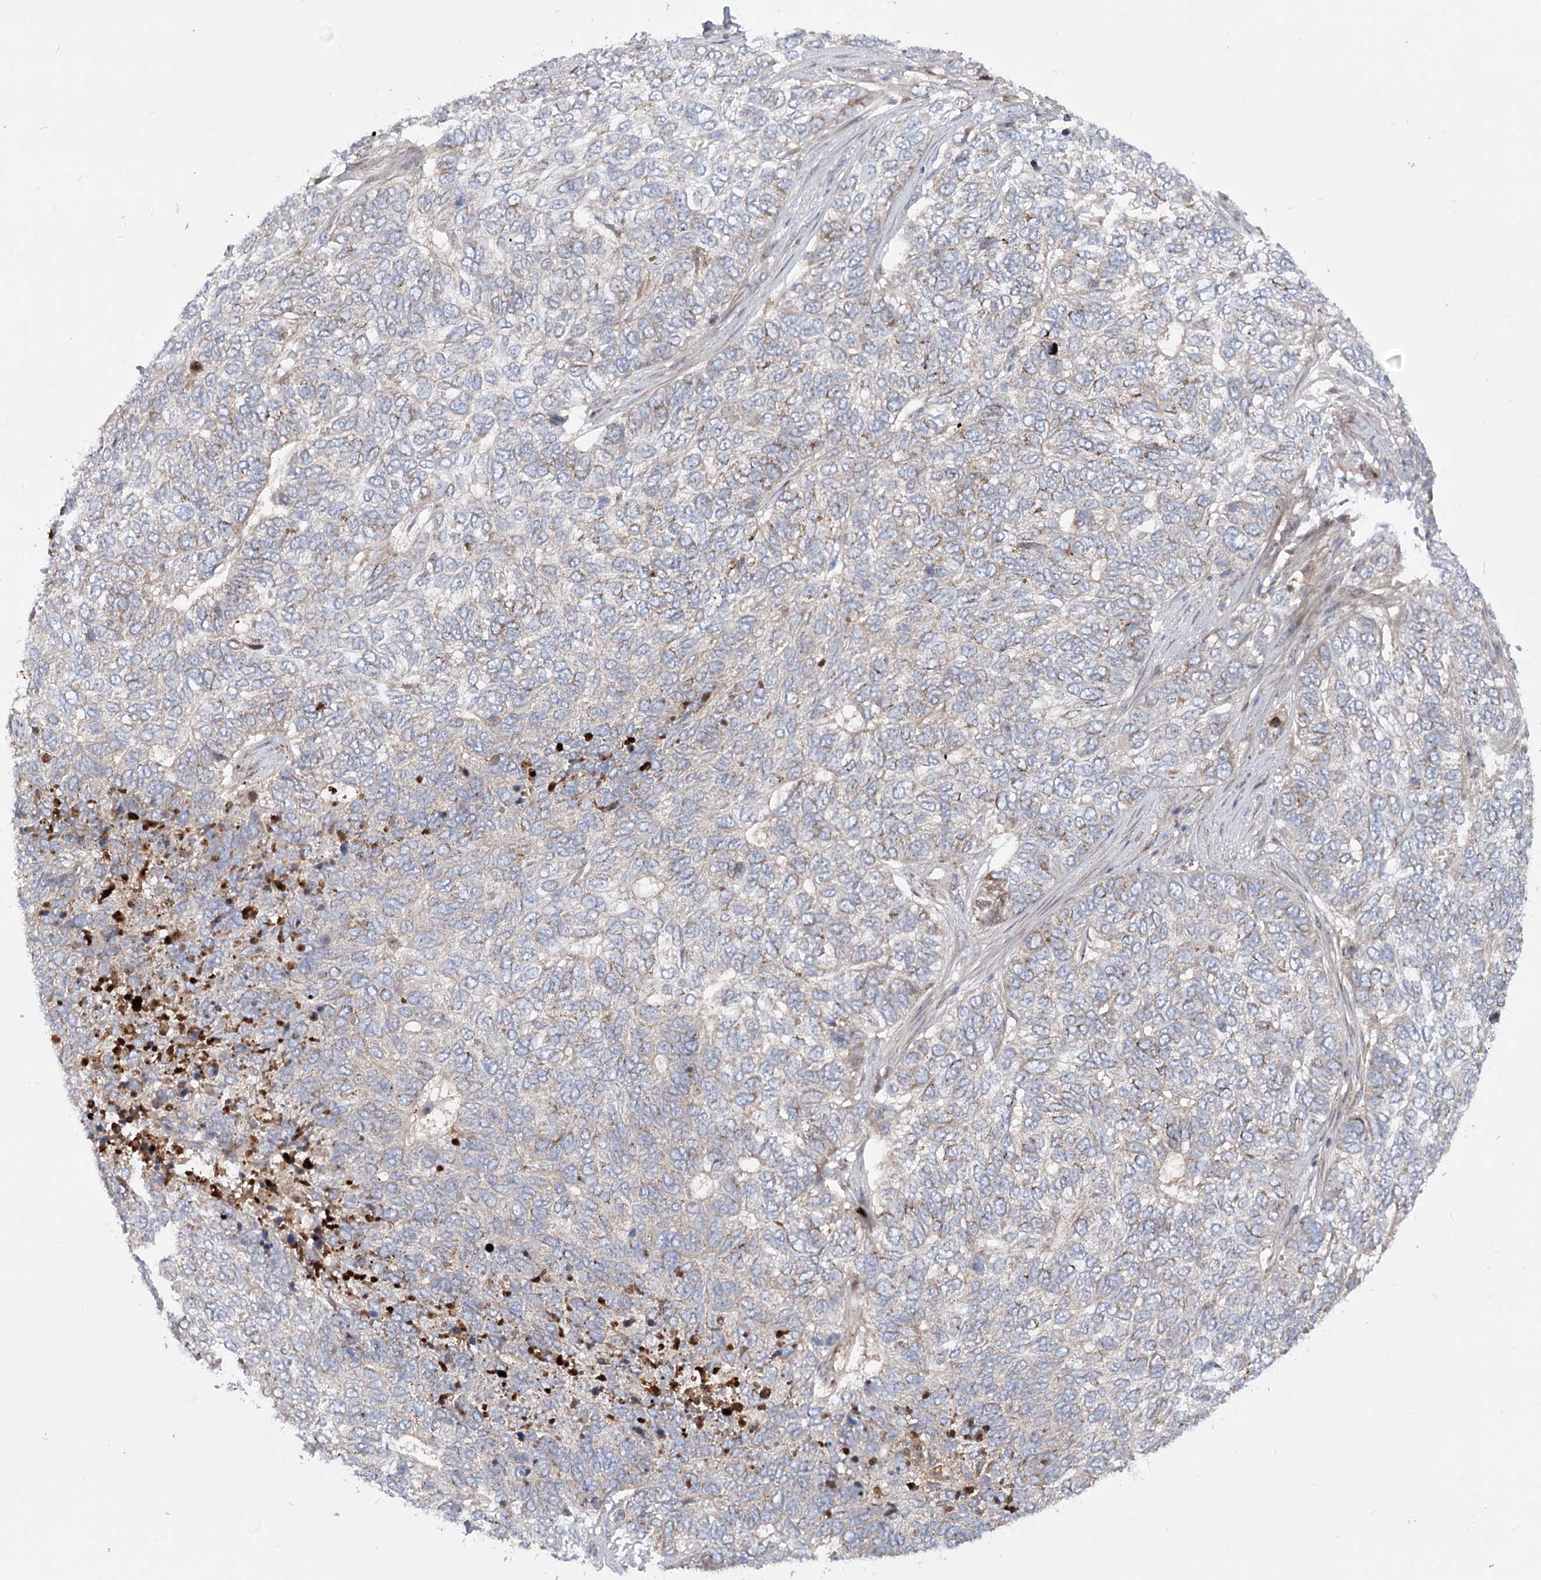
{"staining": {"intensity": "negative", "quantity": "none", "location": "none"}, "tissue": "skin cancer", "cell_type": "Tumor cells", "image_type": "cancer", "snomed": [{"axis": "morphology", "description": "Basal cell carcinoma"}, {"axis": "topography", "description": "Skin"}], "caption": "Tumor cells are negative for brown protein staining in basal cell carcinoma (skin).", "gene": "FGF19", "patient": {"sex": "female", "age": 65}}